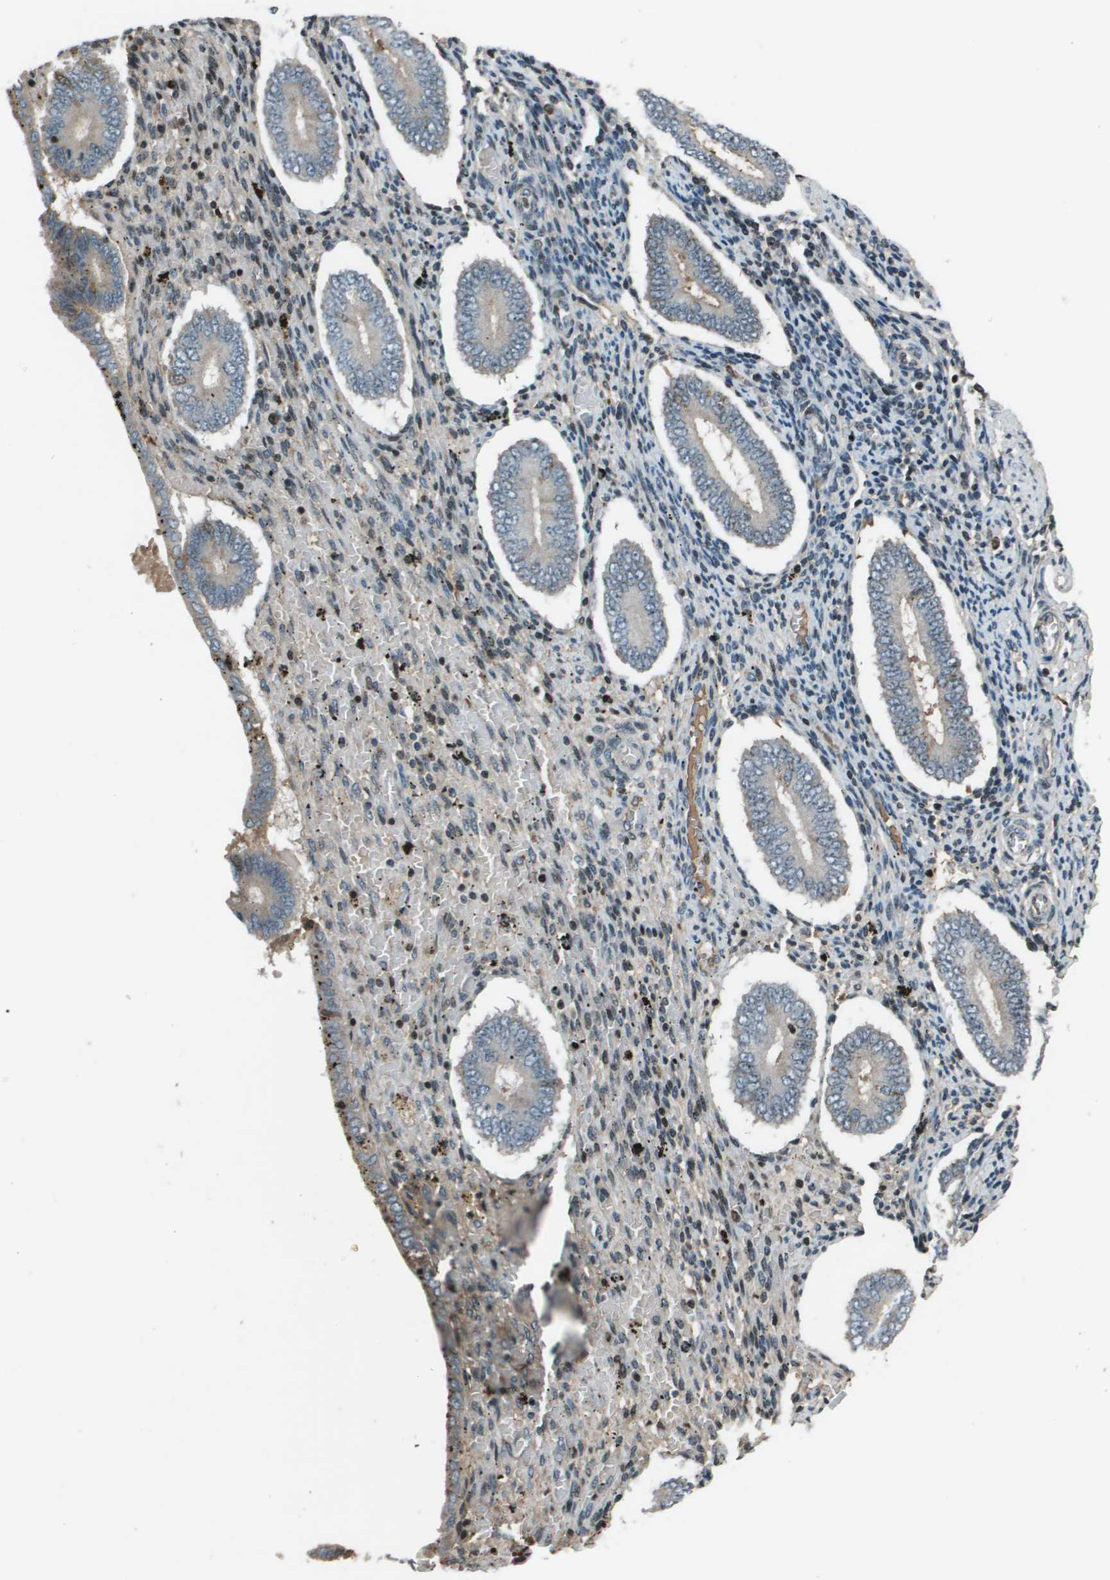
{"staining": {"intensity": "moderate", "quantity": "<25%", "location": "nuclear"}, "tissue": "endometrium", "cell_type": "Cells in endometrial stroma", "image_type": "normal", "snomed": [{"axis": "morphology", "description": "Normal tissue, NOS"}, {"axis": "topography", "description": "Endometrium"}], "caption": "High-power microscopy captured an immunohistochemistry (IHC) histopathology image of normal endometrium, revealing moderate nuclear staining in about <25% of cells in endometrial stroma. Nuclei are stained in blue.", "gene": "CXCL12", "patient": {"sex": "female", "age": 42}}